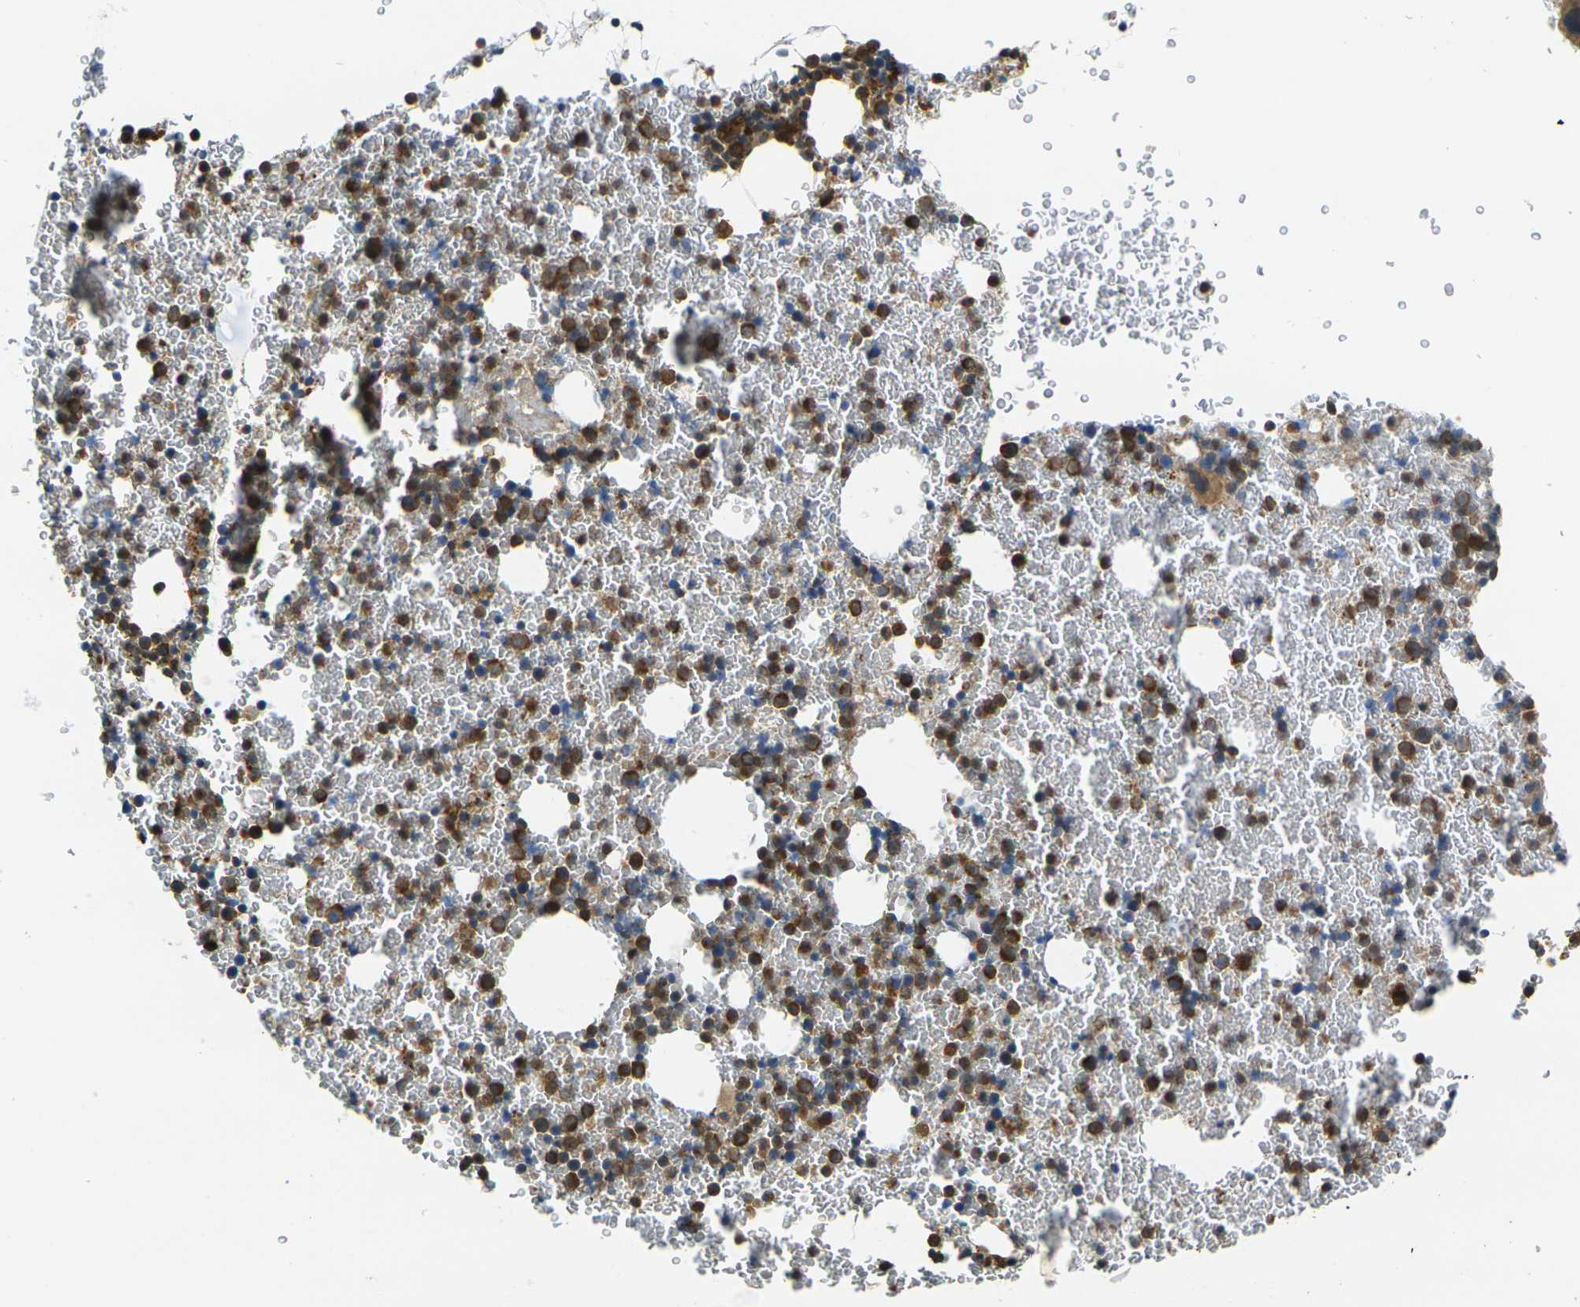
{"staining": {"intensity": "strong", "quantity": ">75%", "location": "cytoplasmic/membranous"}, "tissue": "bone marrow", "cell_type": "Hematopoietic cells", "image_type": "normal", "snomed": [{"axis": "morphology", "description": "Normal tissue, NOS"}, {"axis": "morphology", "description": "Inflammation, NOS"}, {"axis": "topography", "description": "Bone marrow"}], "caption": "Protein expression analysis of unremarkable bone marrow exhibits strong cytoplasmic/membranous expression in approximately >75% of hematopoietic cells. The staining was performed using DAB (3,3'-diaminobenzidine) to visualize the protein expression in brown, while the nuclei were stained in blue with hematoxylin (Magnification: 20x).", "gene": "FZD1", "patient": {"sex": "female", "age": 17}}